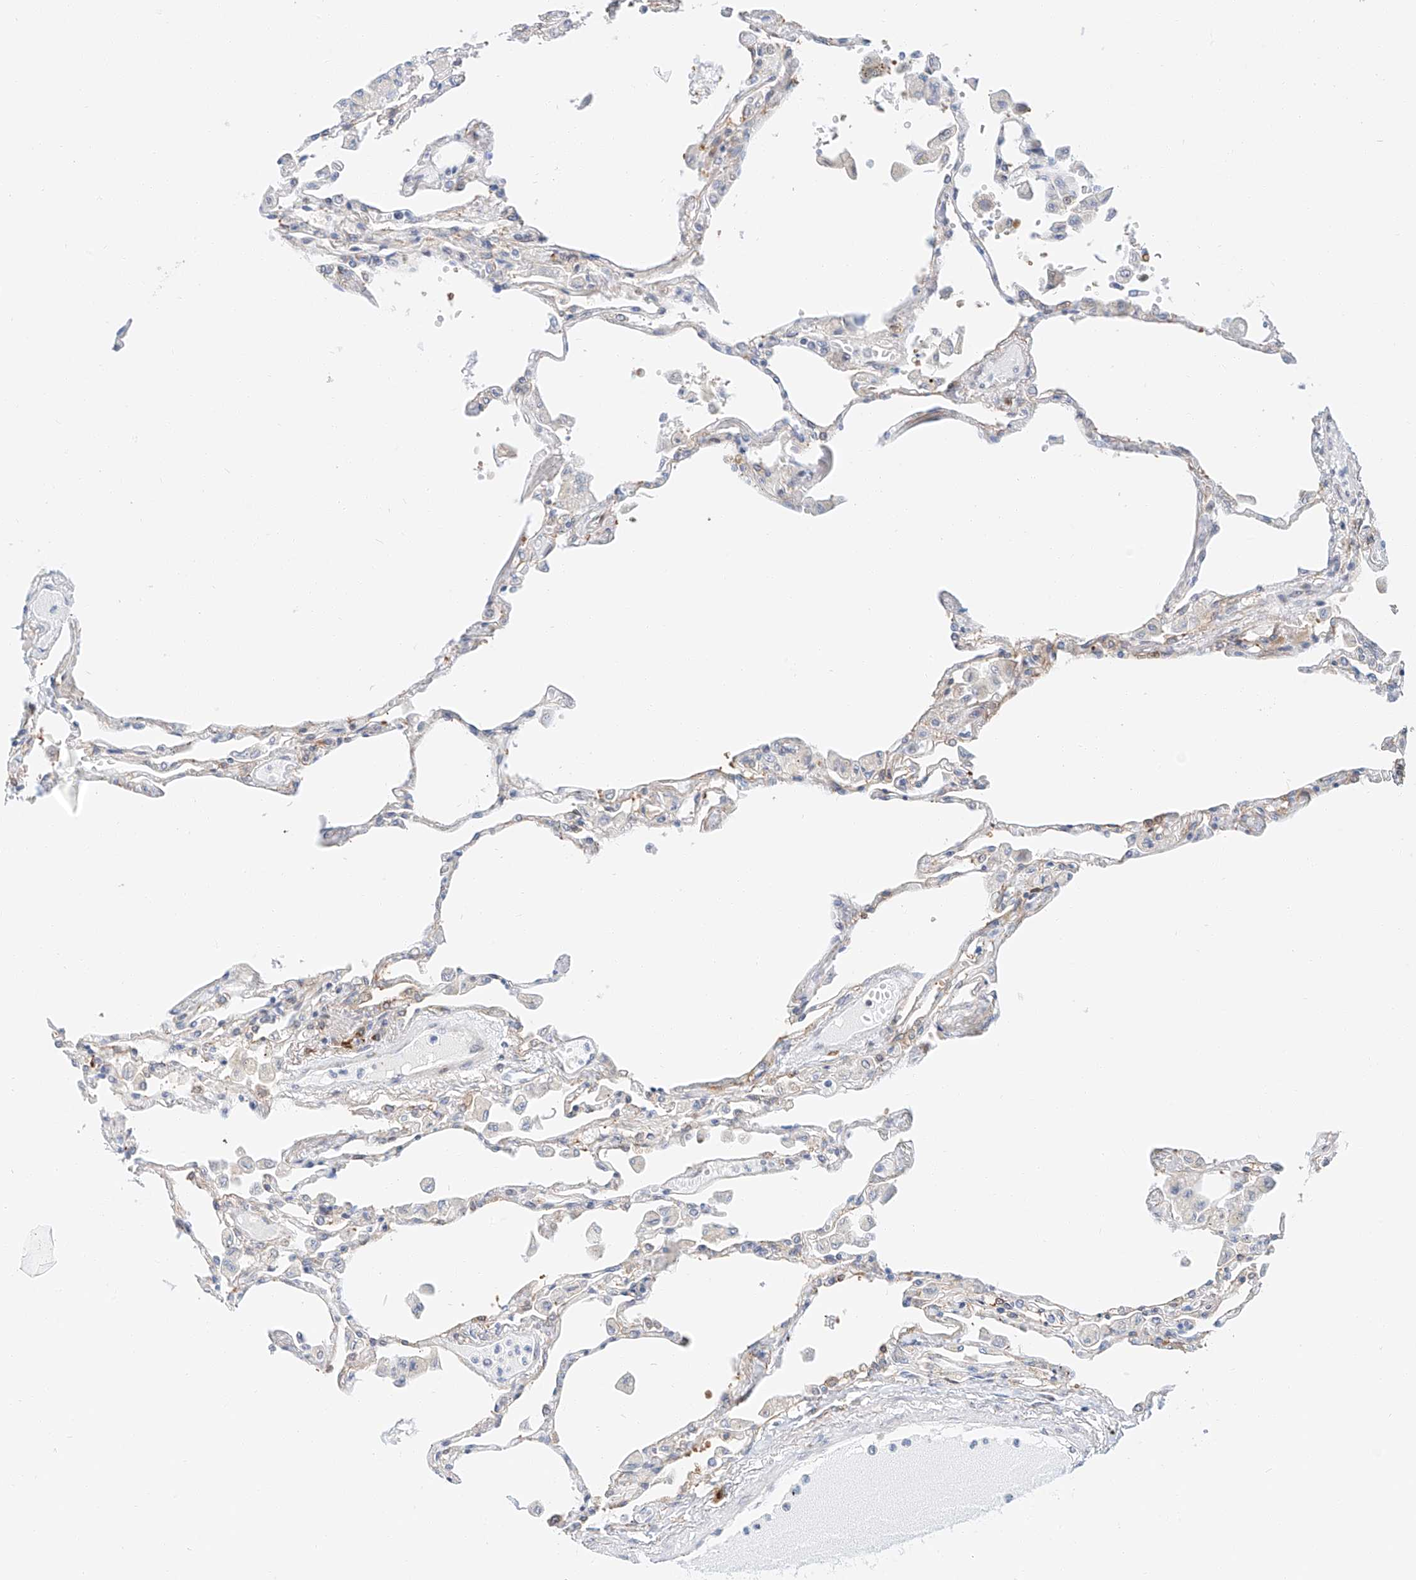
{"staining": {"intensity": "moderate", "quantity": "25%-75%", "location": "cytoplasmic/membranous"}, "tissue": "lung", "cell_type": "Alveolar cells", "image_type": "normal", "snomed": [{"axis": "morphology", "description": "Normal tissue, NOS"}, {"axis": "topography", "description": "Bronchus"}, {"axis": "topography", "description": "Lung"}], "caption": "Protein expression analysis of unremarkable human lung reveals moderate cytoplasmic/membranous expression in approximately 25%-75% of alveolar cells. The staining is performed using DAB (3,3'-diaminobenzidine) brown chromogen to label protein expression. The nuclei are counter-stained blue using hematoxylin.", "gene": "CARMIL1", "patient": {"sex": "female", "age": 49}}